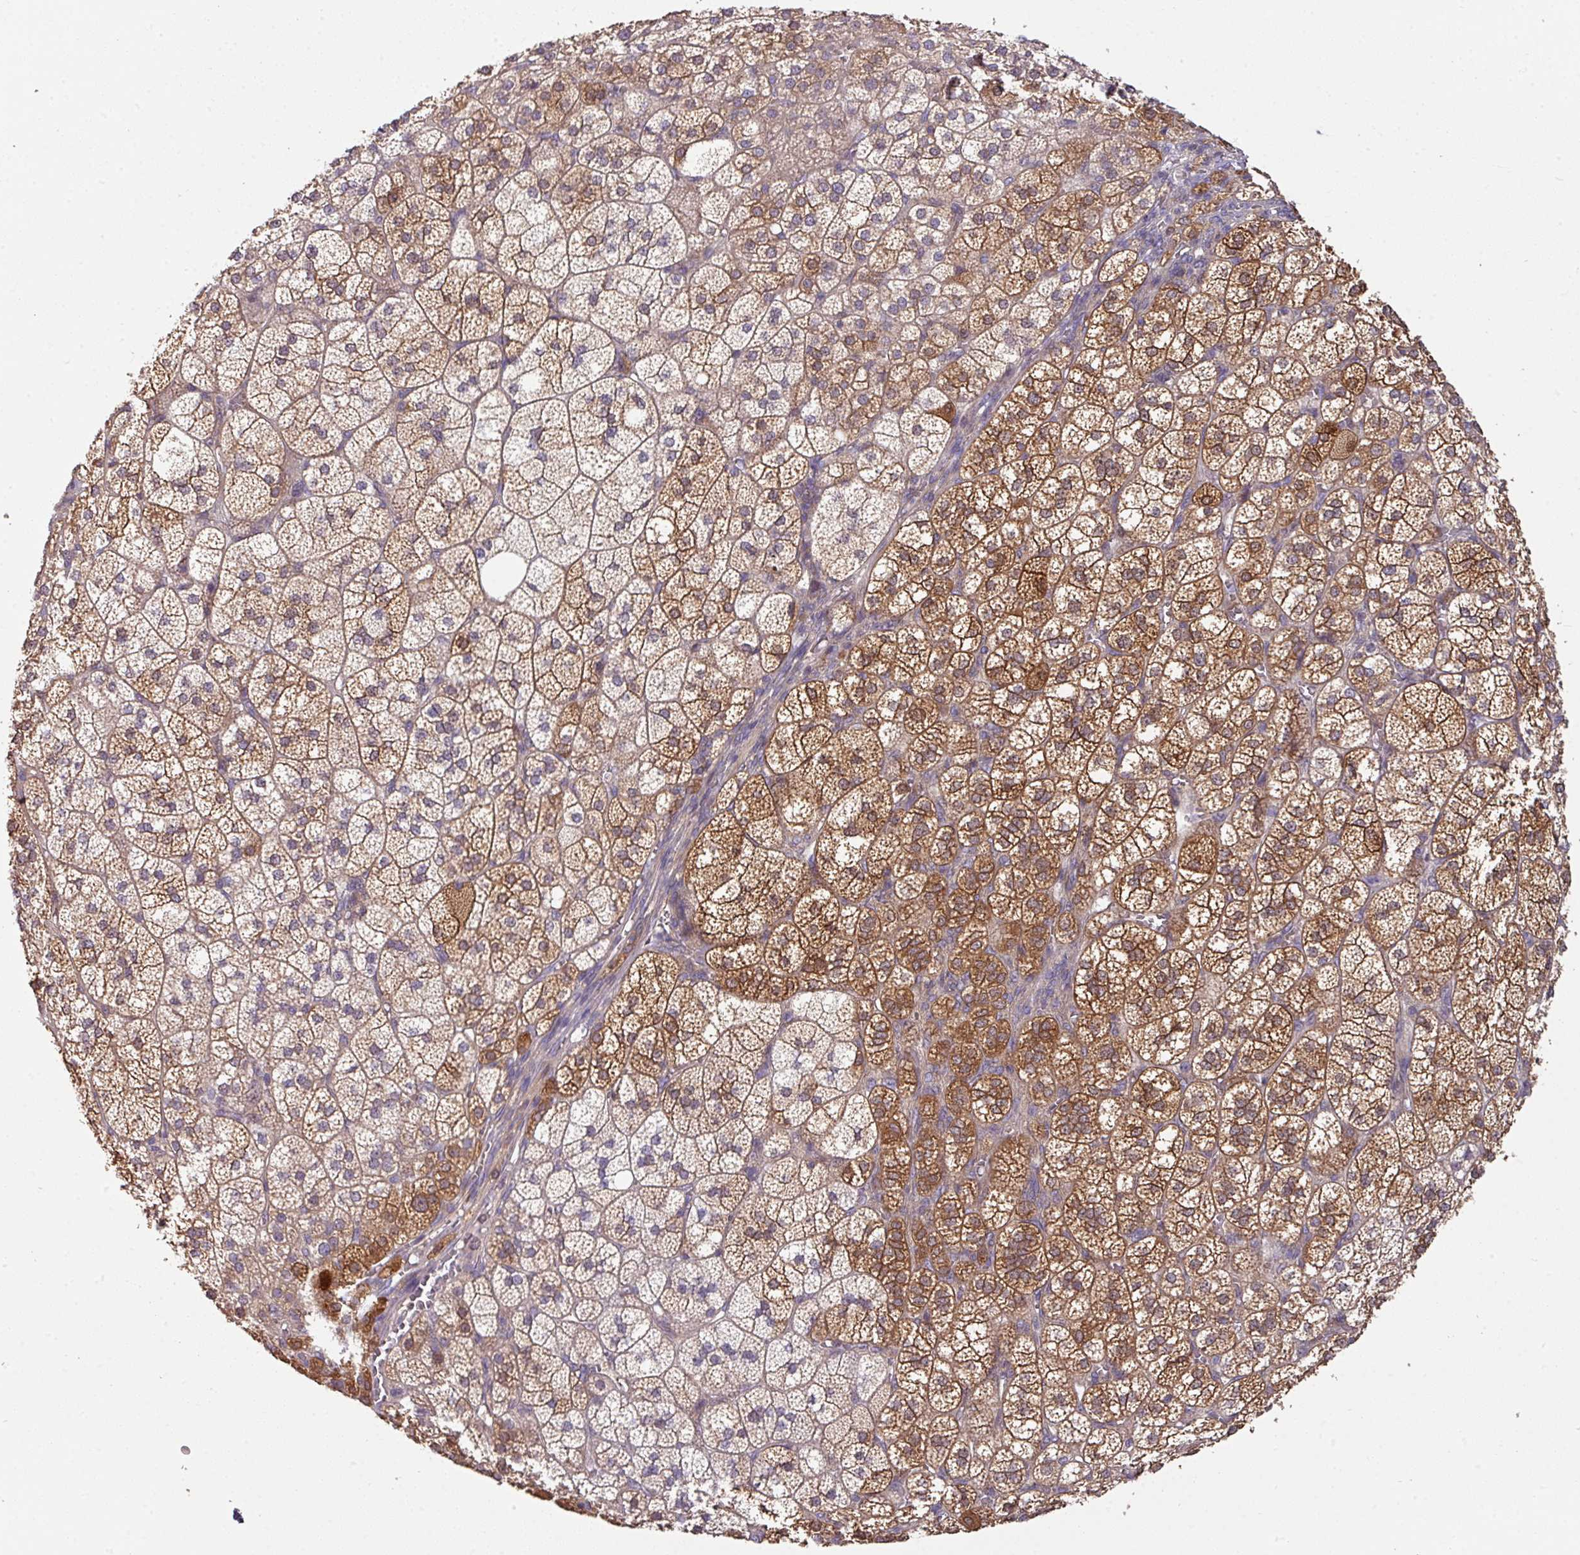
{"staining": {"intensity": "strong", "quantity": "25%-75%", "location": "cytoplasmic/membranous,nuclear"}, "tissue": "adrenal gland", "cell_type": "Glandular cells", "image_type": "normal", "snomed": [{"axis": "morphology", "description": "Normal tissue, NOS"}, {"axis": "topography", "description": "Adrenal gland"}], "caption": "Immunohistochemistry (IHC) (DAB (3,3'-diaminobenzidine)) staining of normal human adrenal gland displays strong cytoplasmic/membranous,nuclear protein positivity in approximately 25%-75% of glandular cells.", "gene": "SLAMF6", "patient": {"sex": "female", "age": 60}}